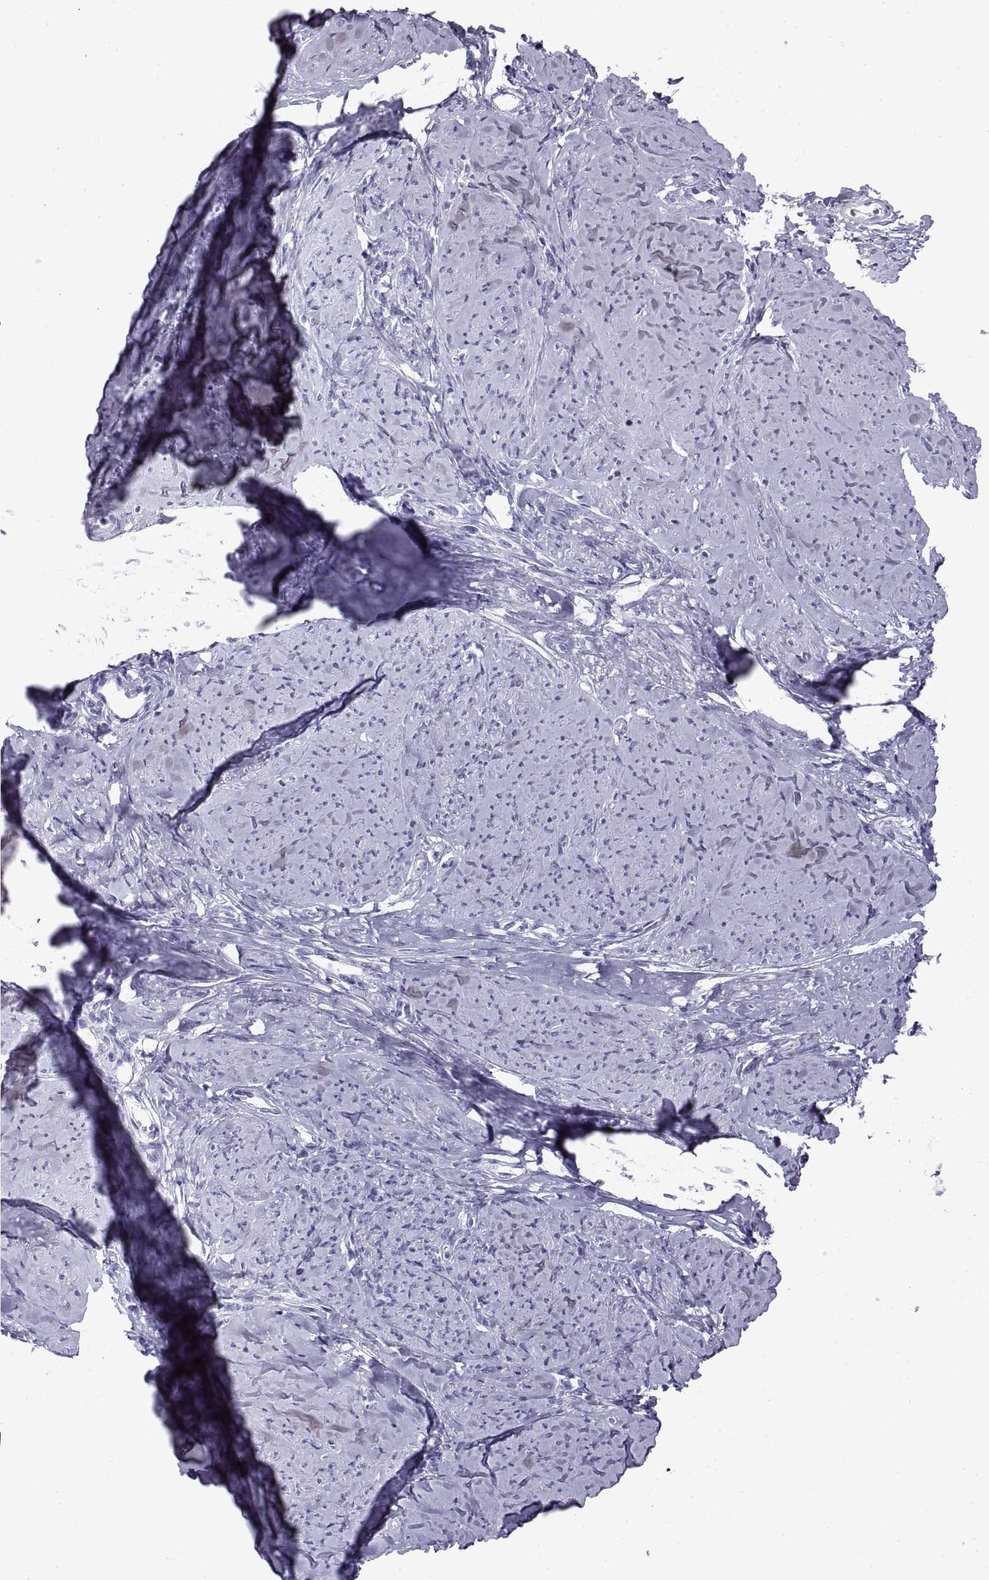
{"staining": {"intensity": "negative", "quantity": "none", "location": "none"}, "tissue": "smooth muscle", "cell_type": "Smooth muscle cells", "image_type": "normal", "snomed": [{"axis": "morphology", "description": "Normal tissue, NOS"}, {"axis": "topography", "description": "Smooth muscle"}], "caption": "The immunohistochemistry (IHC) micrograph has no significant expression in smooth muscle cells of smooth muscle. (Stains: DAB (3,3'-diaminobenzidine) immunohistochemistry with hematoxylin counter stain, Microscopy: brightfield microscopy at high magnification).", "gene": "RLBP1", "patient": {"sex": "female", "age": 48}}